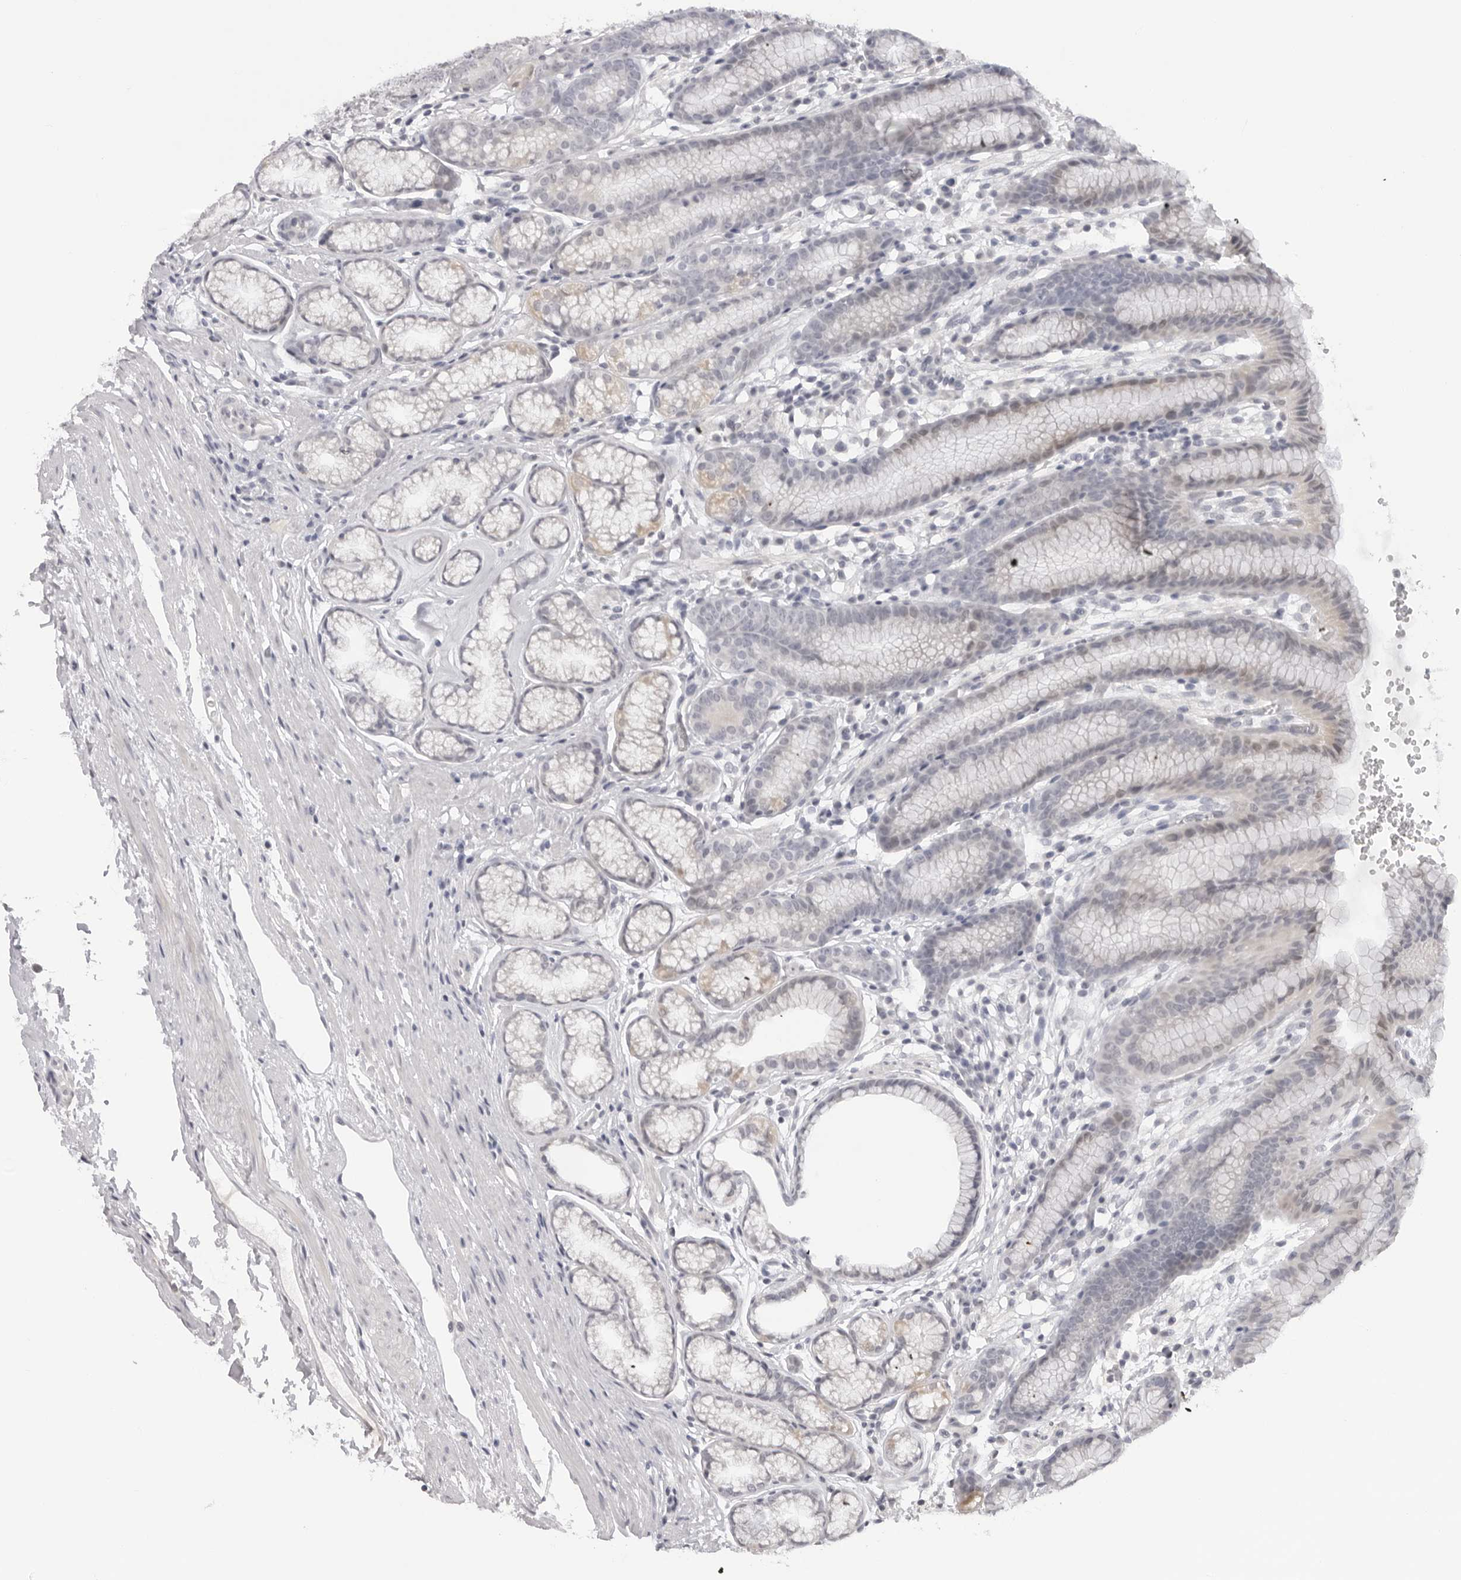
{"staining": {"intensity": "moderate", "quantity": "<25%", "location": "cytoplasmic/membranous"}, "tissue": "stomach", "cell_type": "Glandular cells", "image_type": "normal", "snomed": [{"axis": "morphology", "description": "Normal tissue, NOS"}, {"axis": "topography", "description": "Stomach"}], "caption": "The histopathology image exhibits staining of normal stomach, revealing moderate cytoplasmic/membranous protein positivity (brown color) within glandular cells. (brown staining indicates protein expression, while blue staining denotes nuclei).", "gene": "ACP6", "patient": {"sex": "male", "age": 42}}